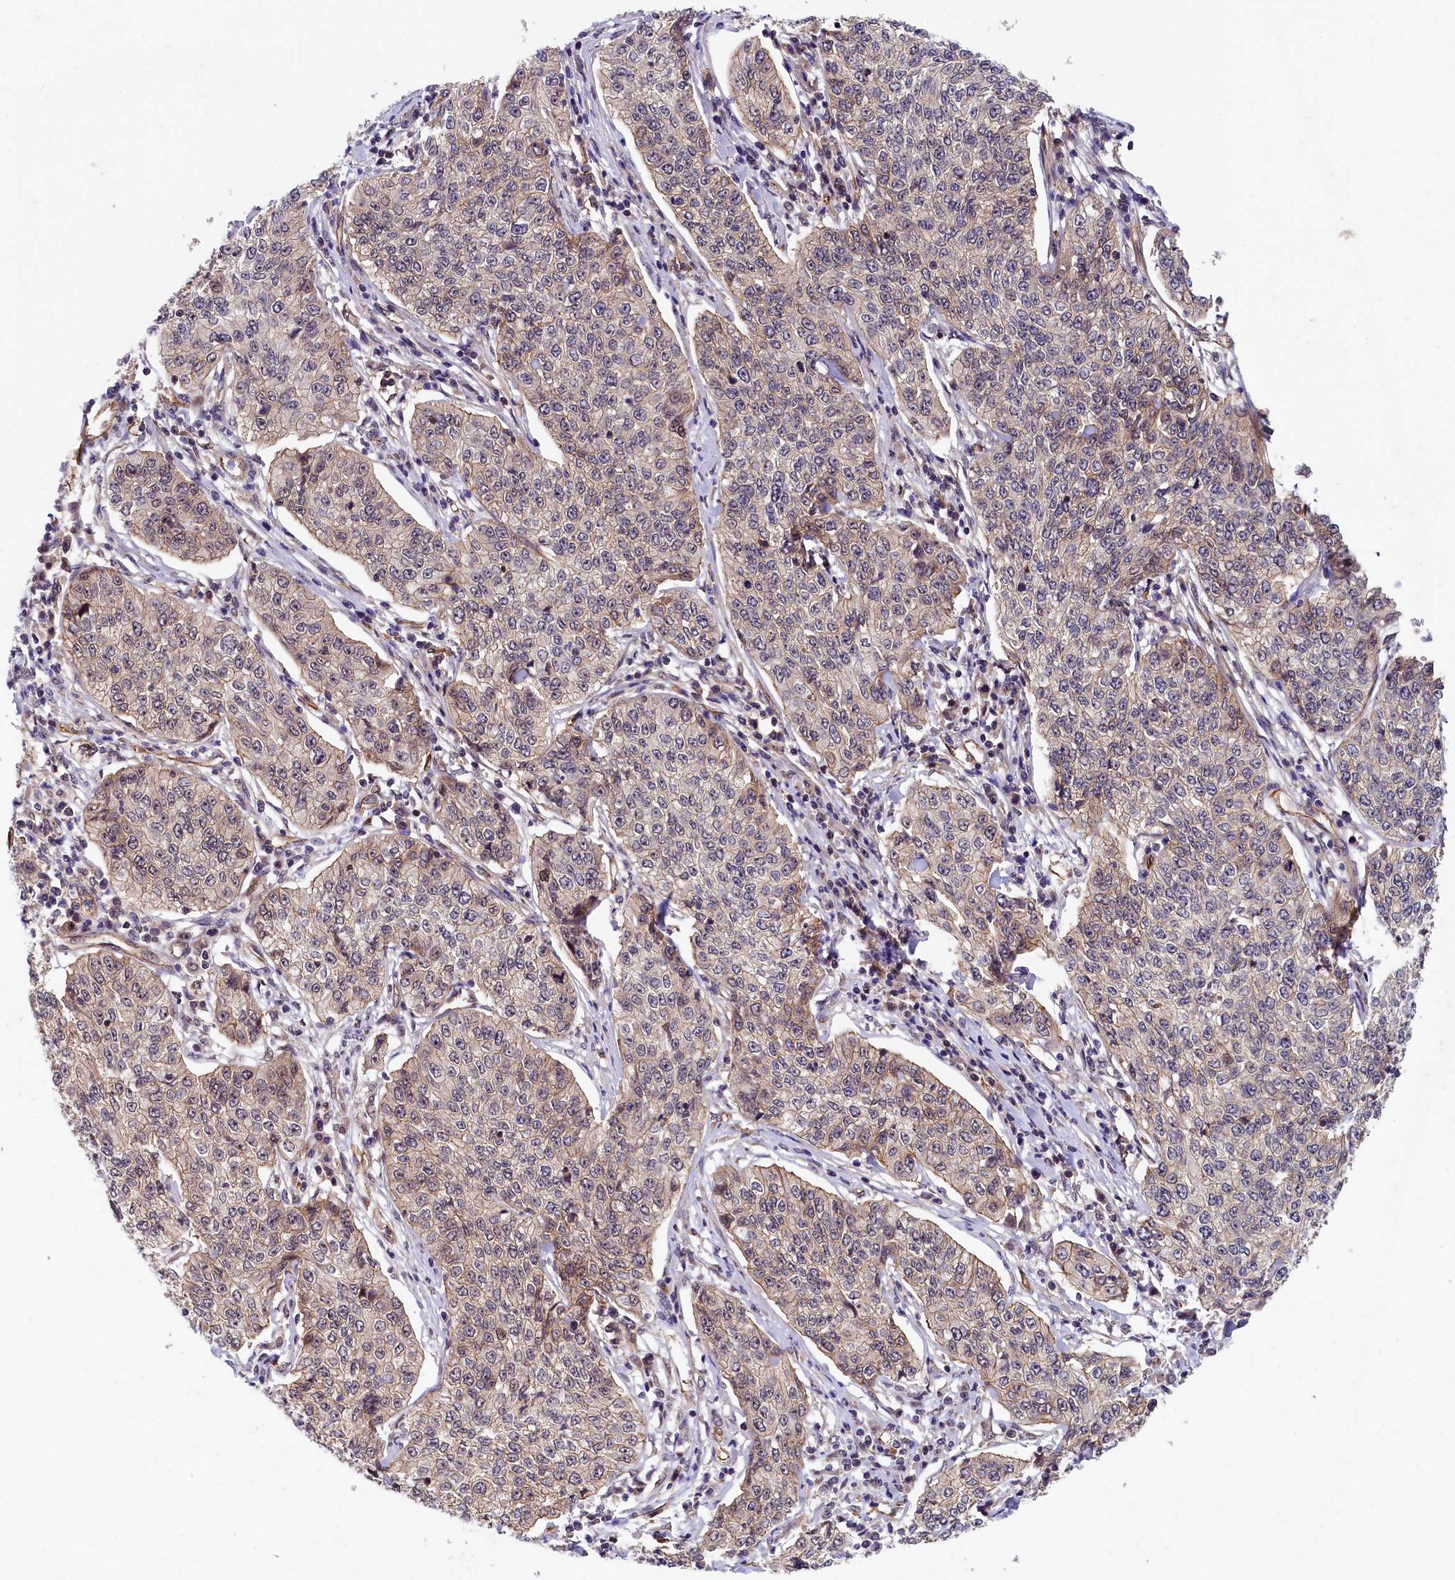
{"staining": {"intensity": "weak", "quantity": "25%-75%", "location": "cytoplasmic/membranous"}, "tissue": "cervical cancer", "cell_type": "Tumor cells", "image_type": "cancer", "snomed": [{"axis": "morphology", "description": "Squamous cell carcinoma, NOS"}, {"axis": "topography", "description": "Cervix"}], "caption": "Brown immunohistochemical staining in cervical cancer exhibits weak cytoplasmic/membranous staining in approximately 25%-75% of tumor cells.", "gene": "ARL14EP", "patient": {"sex": "female", "age": 35}}